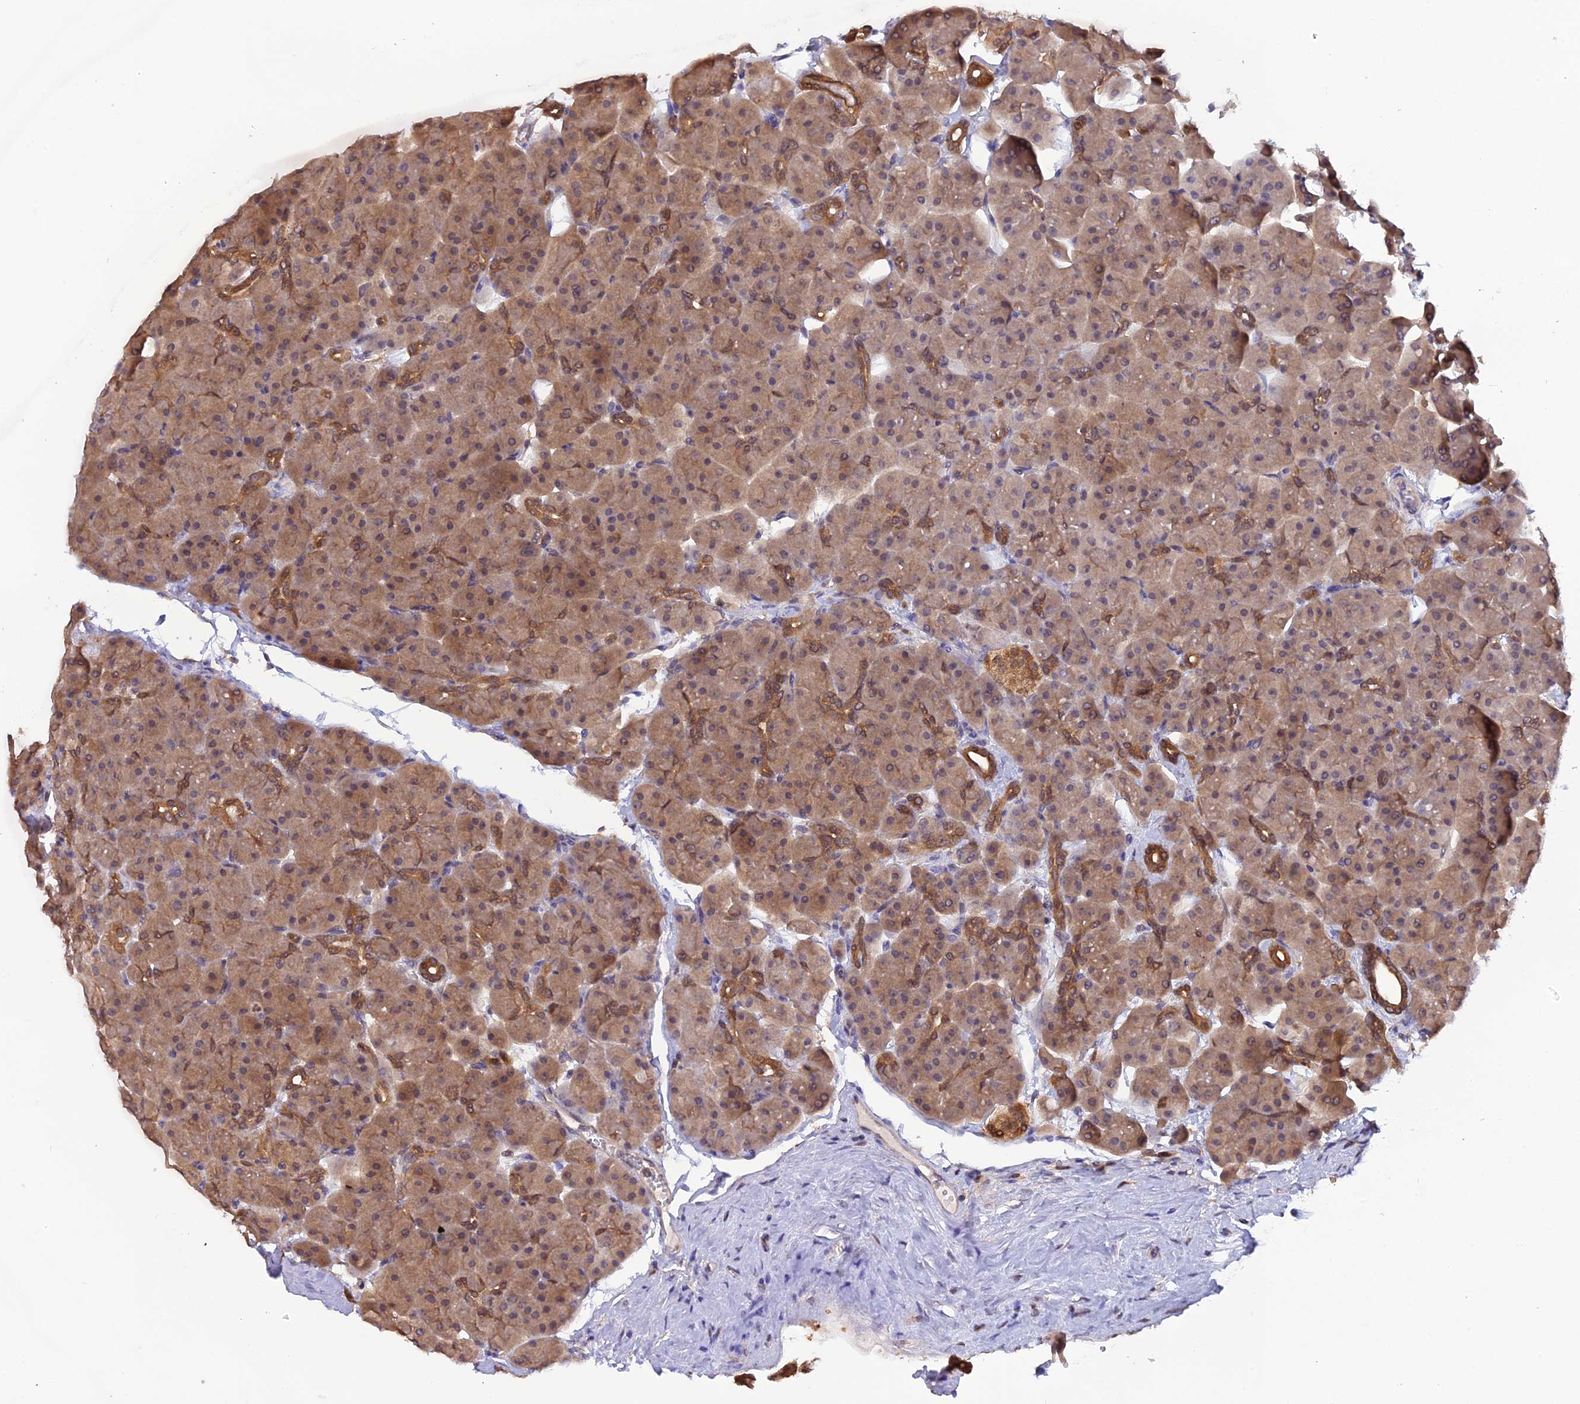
{"staining": {"intensity": "moderate", "quantity": "25%-75%", "location": "cytoplasmic/membranous,nuclear"}, "tissue": "pancreas", "cell_type": "Exocrine glandular cells", "image_type": "normal", "snomed": [{"axis": "morphology", "description": "Normal tissue, NOS"}, {"axis": "topography", "description": "Pancreas"}], "caption": "Approximately 25%-75% of exocrine glandular cells in normal human pancreas show moderate cytoplasmic/membranous,nuclear protein positivity as visualized by brown immunohistochemical staining.", "gene": "HINT1", "patient": {"sex": "male", "age": 66}}